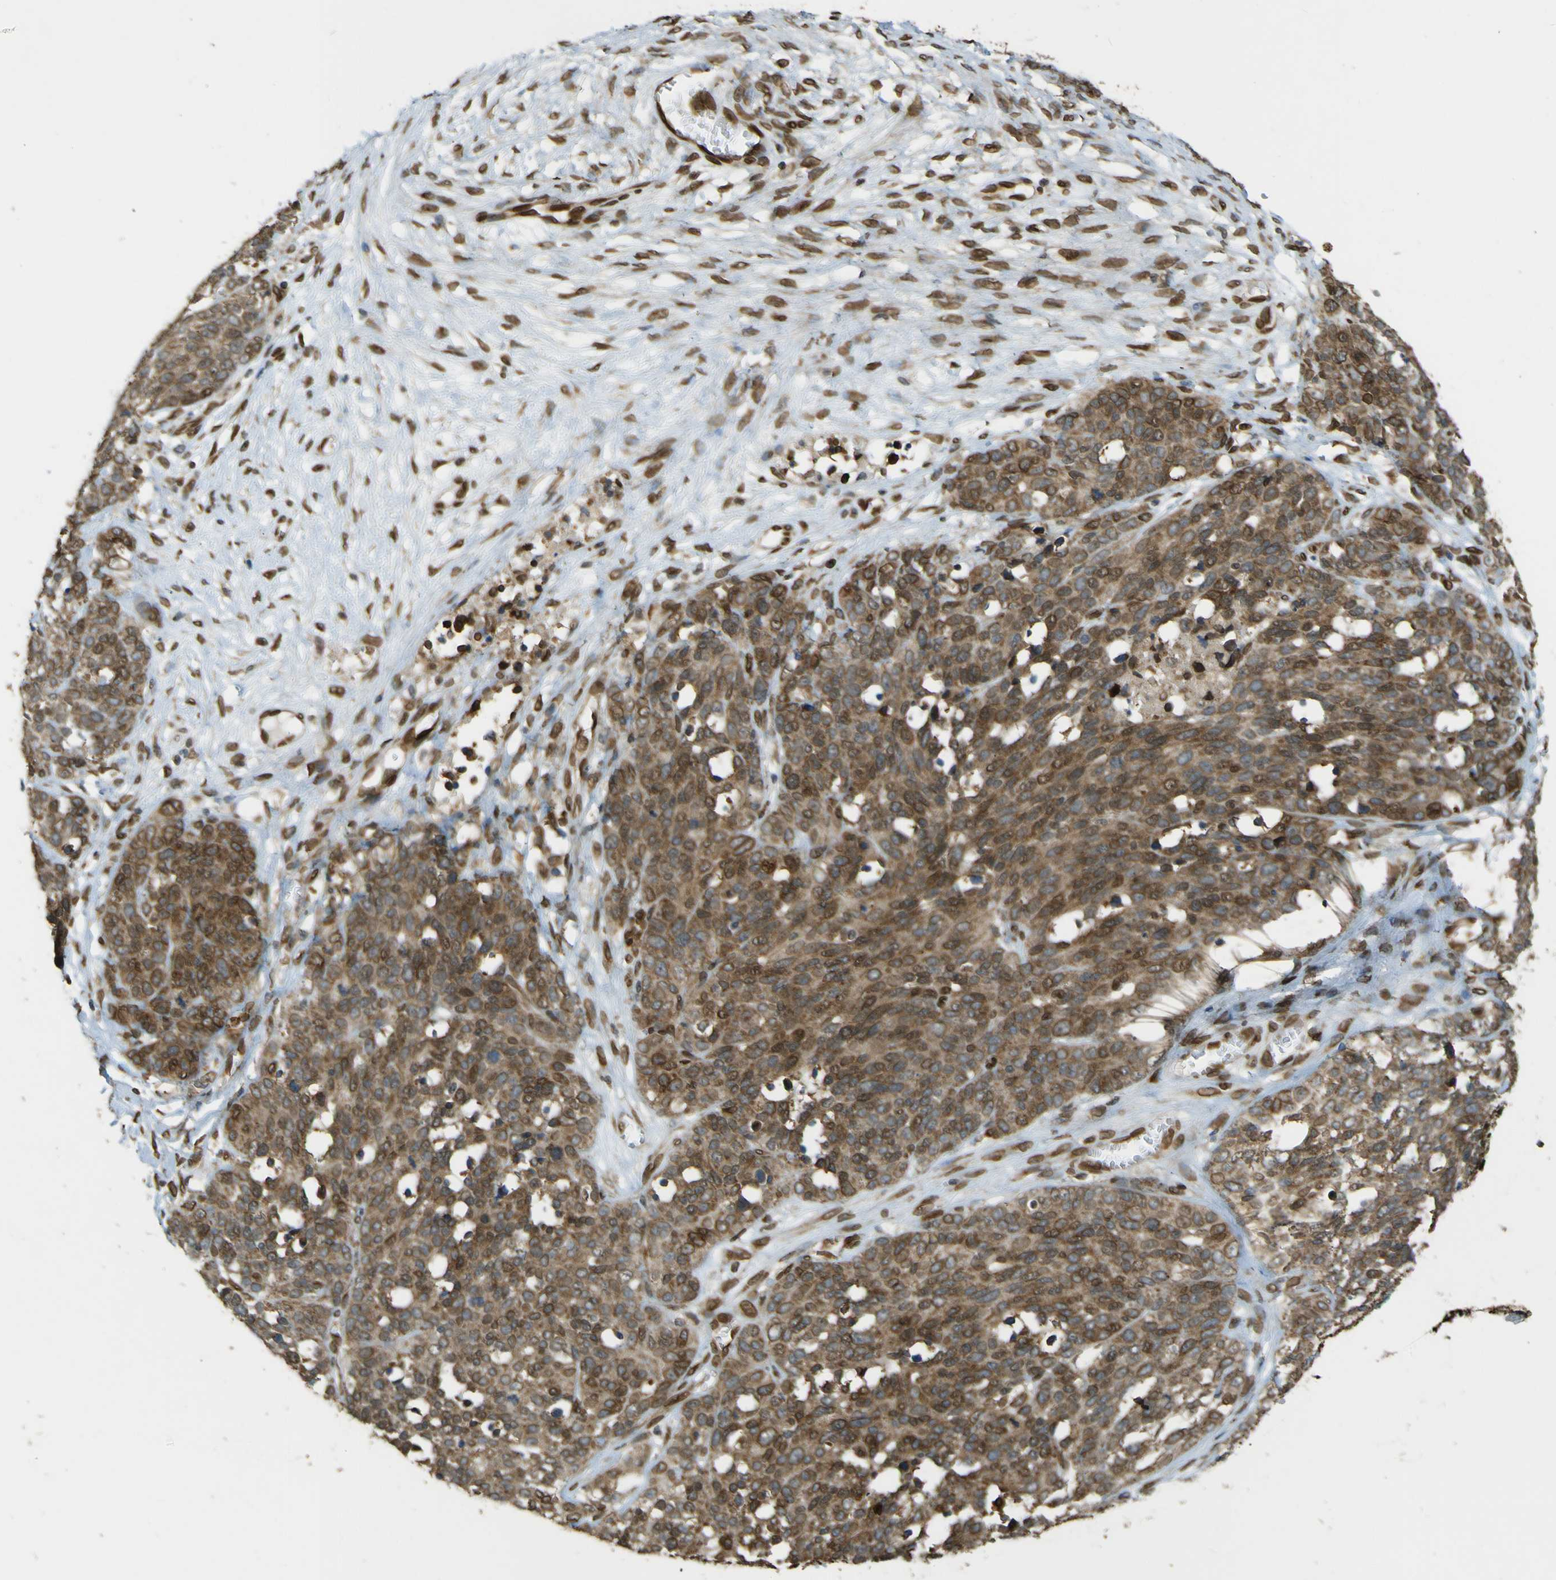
{"staining": {"intensity": "moderate", "quantity": ">75%", "location": "cytoplasmic/membranous,nuclear"}, "tissue": "ovarian cancer", "cell_type": "Tumor cells", "image_type": "cancer", "snomed": [{"axis": "morphology", "description": "Cystadenocarcinoma, serous, NOS"}, {"axis": "topography", "description": "Ovary"}], "caption": "High-power microscopy captured an immunohistochemistry photomicrograph of ovarian serous cystadenocarcinoma, revealing moderate cytoplasmic/membranous and nuclear staining in about >75% of tumor cells.", "gene": "GALNT1", "patient": {"sex": "female", "age": 44}}